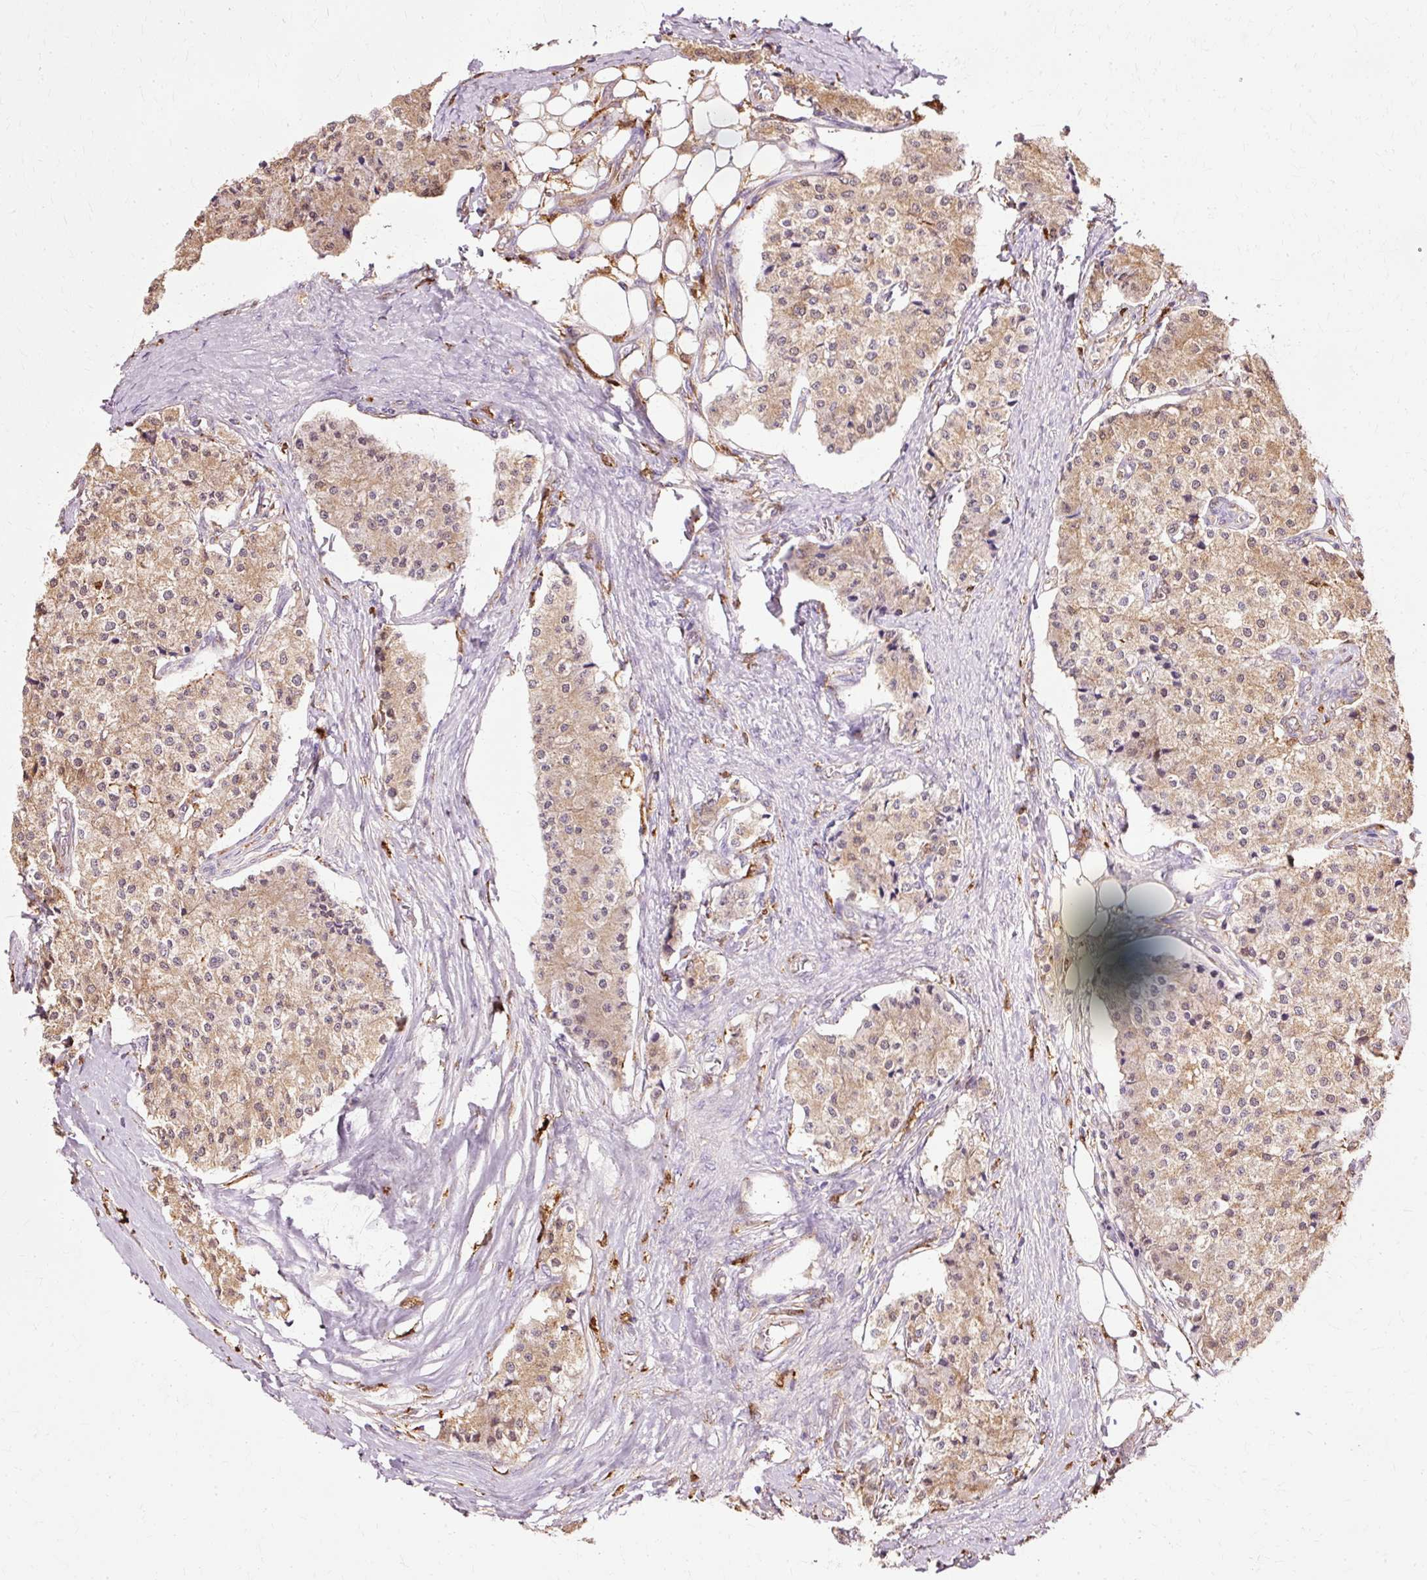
{"staining": {"intensity": "moderate", "quantity": ">75%", "location": "cytoplasmic/membranous"}, "tissue": "carcinoid", "cell_type": "Tumor cells", "image_type": "cancer", "snomed": [{"axis": "morphology", "description": "Carcinoid, malignant, NOS"}, {"axis": "topography", "description": "Colon"}], "caption": "High-power microscopy captured an immunohistochemistry photomicrograph of carcinoid (malignant), revealing moderate cytoplasmic/membranous staining in about >75% of tumor cells.", "gene": "GPX1", "patient": {"sex": "female", "age": 52}}